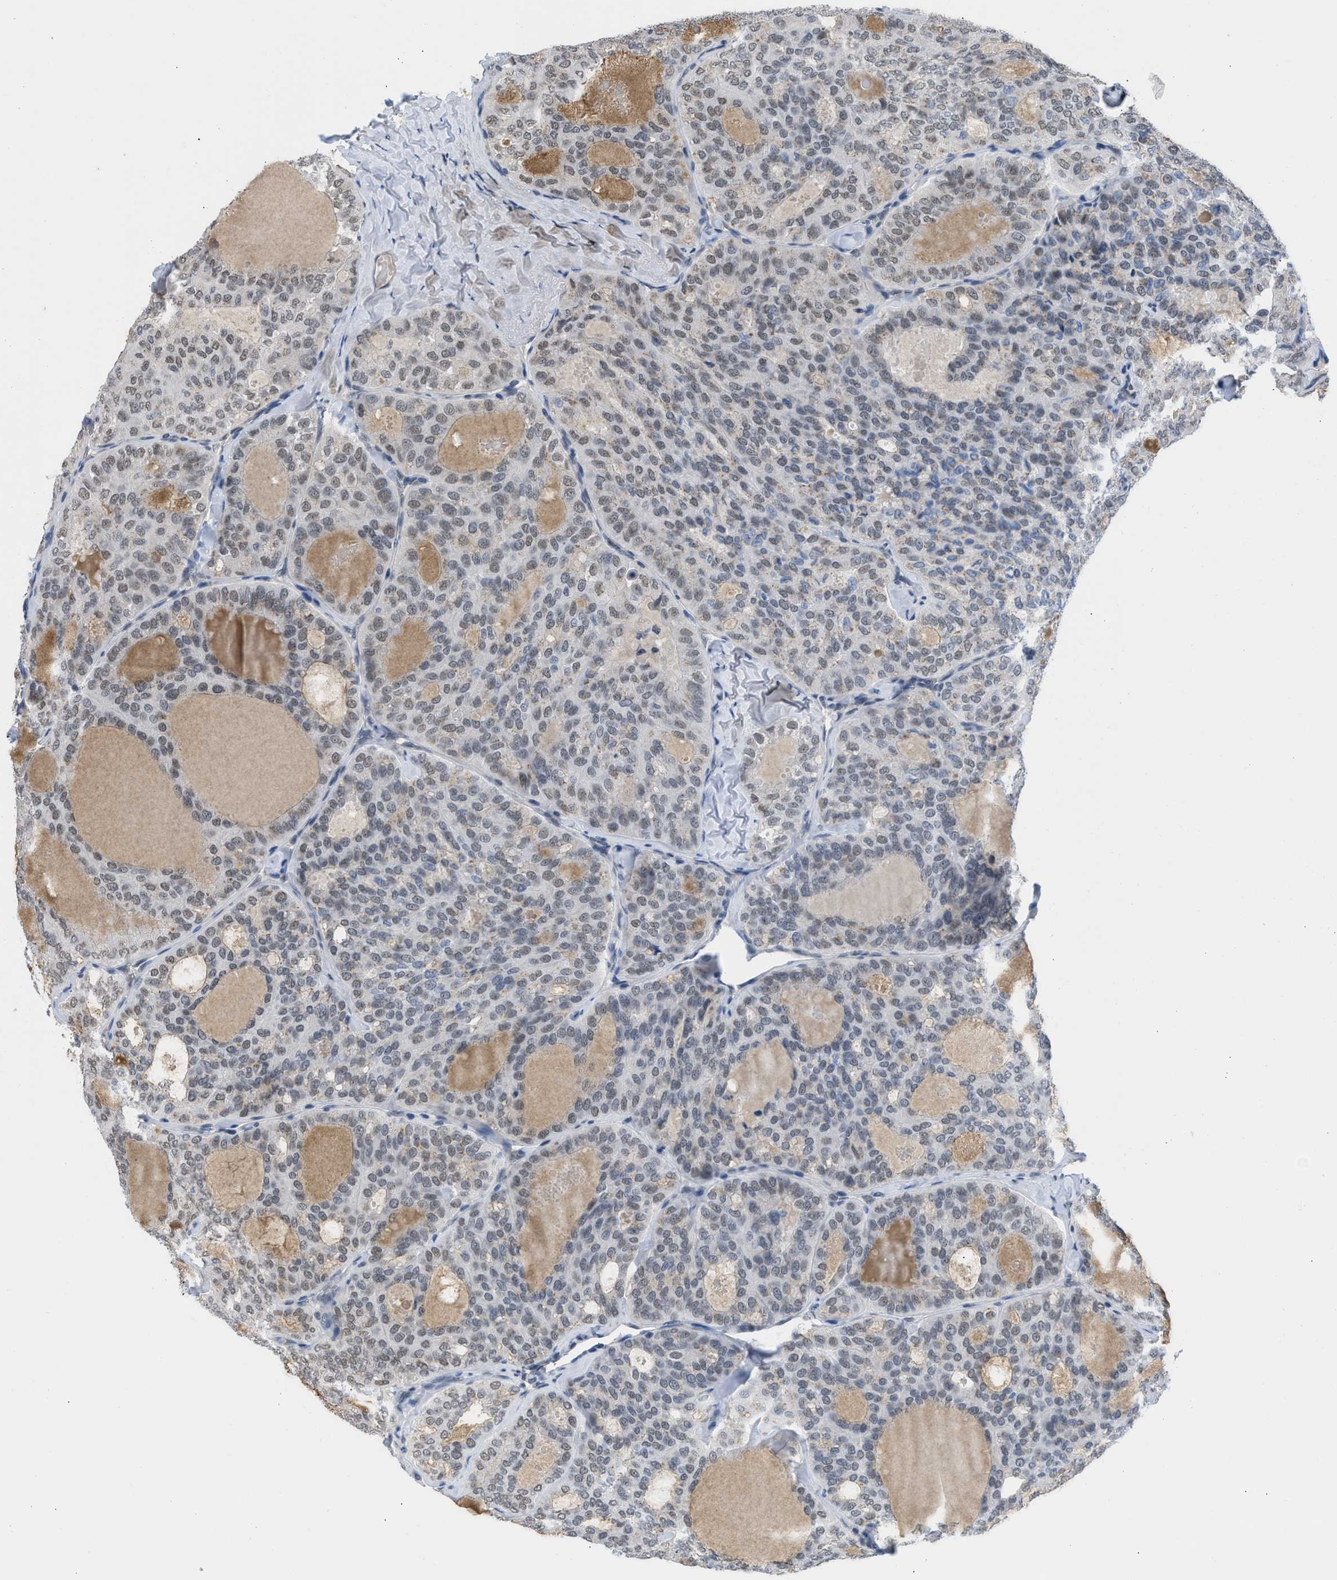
{"staining": {"intensity": "weak", "quantity": "<25%", "location": "nuclear"}, "tissue": "thyroid cancer", "cell_type": "Tumor cells", "image_type": "cancer", "snomed": [{"axis": "morphology", "description": "Follicular adenoma carcinoma, NOS"}, {"axis": "topography", "description": "Thyroid gland"}], "caption": "The image shows no staining of tumor cells in thyroid cancer.", "gene": "TERF2IP", "patient": {"sex": "male", "age": 75}}